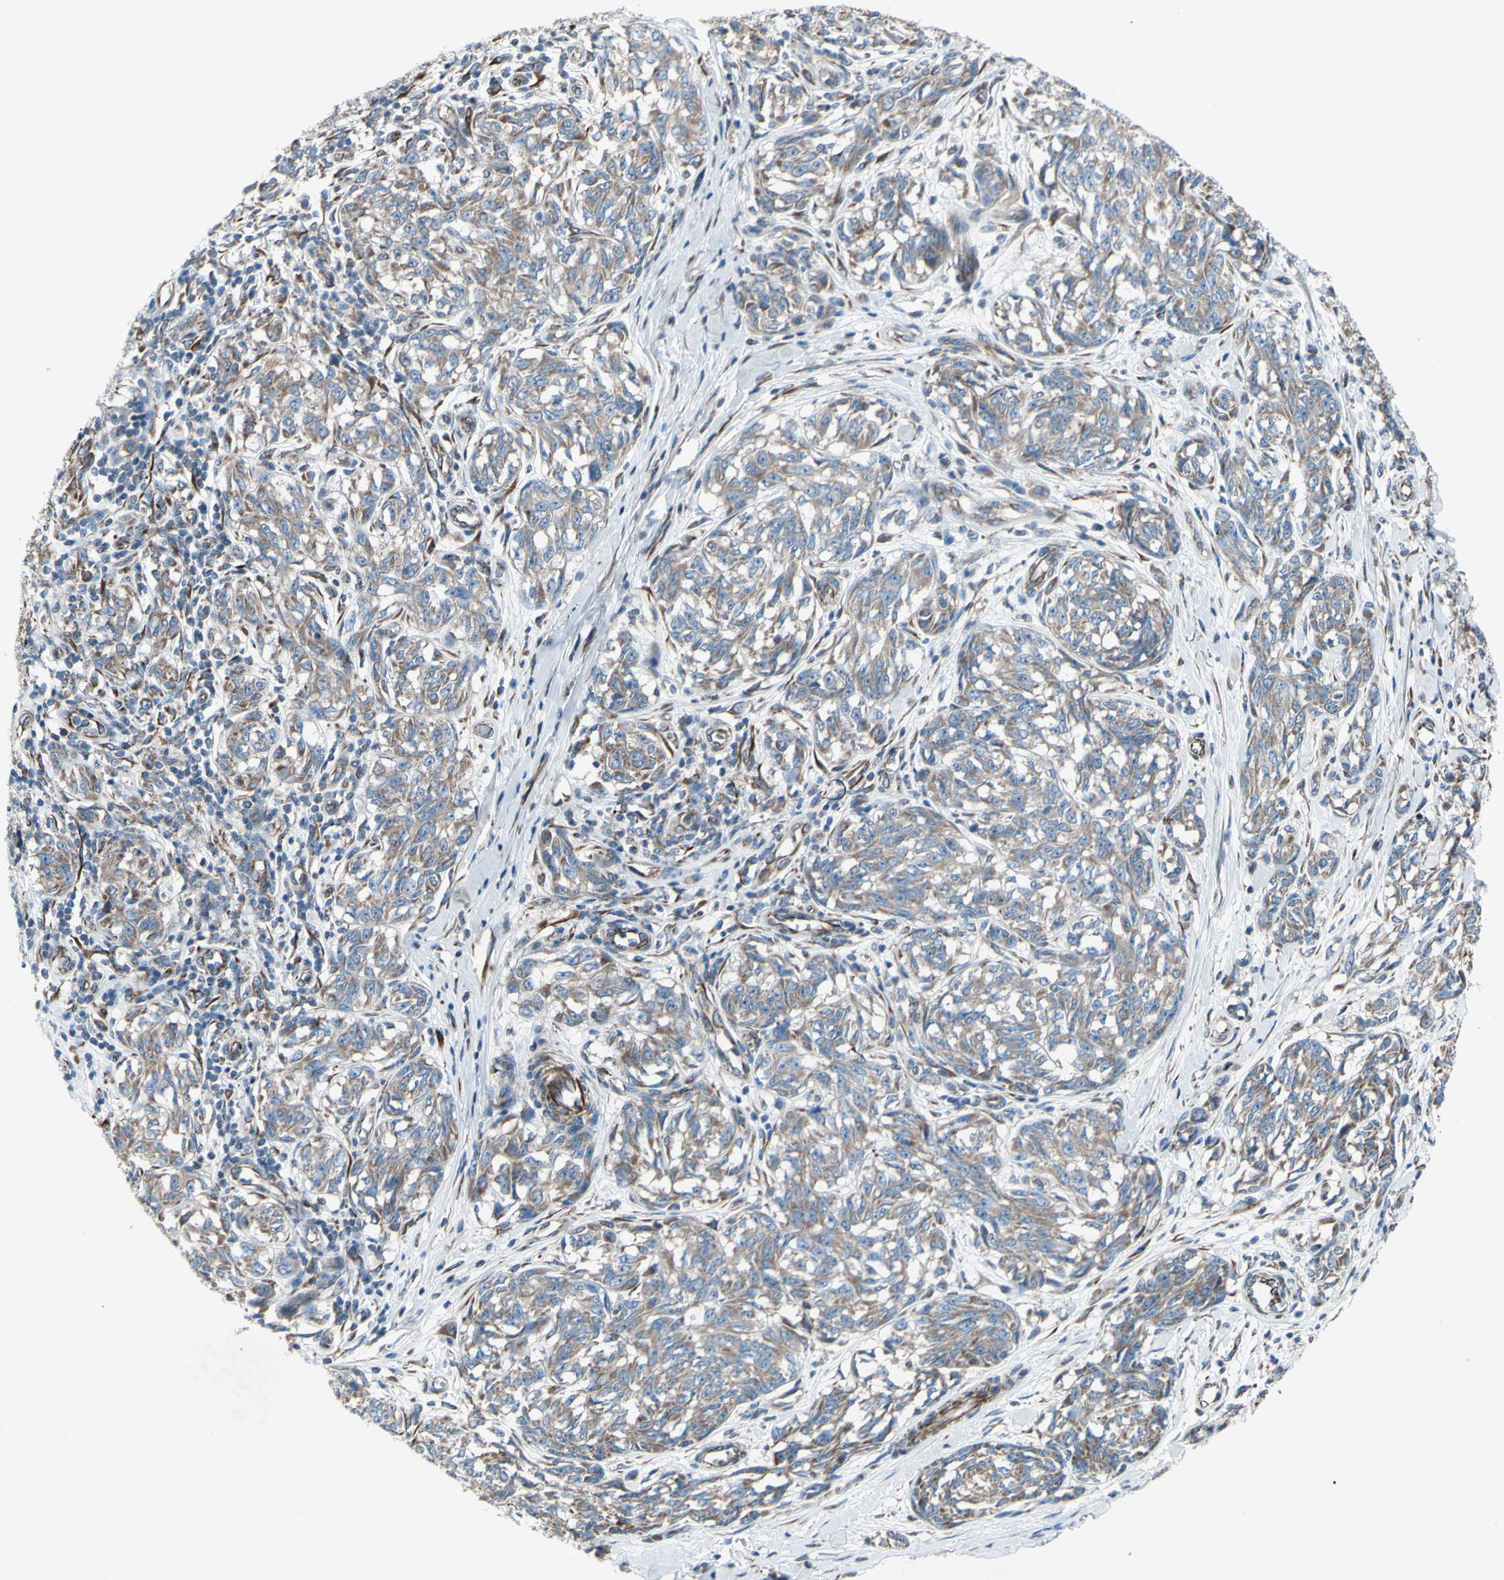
{"staining": {"intensity": "weak", "quantity": ">75%", "location": "cytoplasmic/membranous"}, "tissue": "melanoma", "cell_type": "Tumor cells", "image_type": "cancer", "snomed": [{"axis": "morphology", "description": "Malignant melanoma, NOS"}, {"axis": "topography", "description": "Skin"}], "caption": "An IHC micrograph of neoplastic tissue is shown. Protein staining in brown labels weak cytoplasmic/membranous positivity in malignant melanoma within tumor cells.", "gene": "EMC7", "patient": {"sex": "female", "age": 64}}